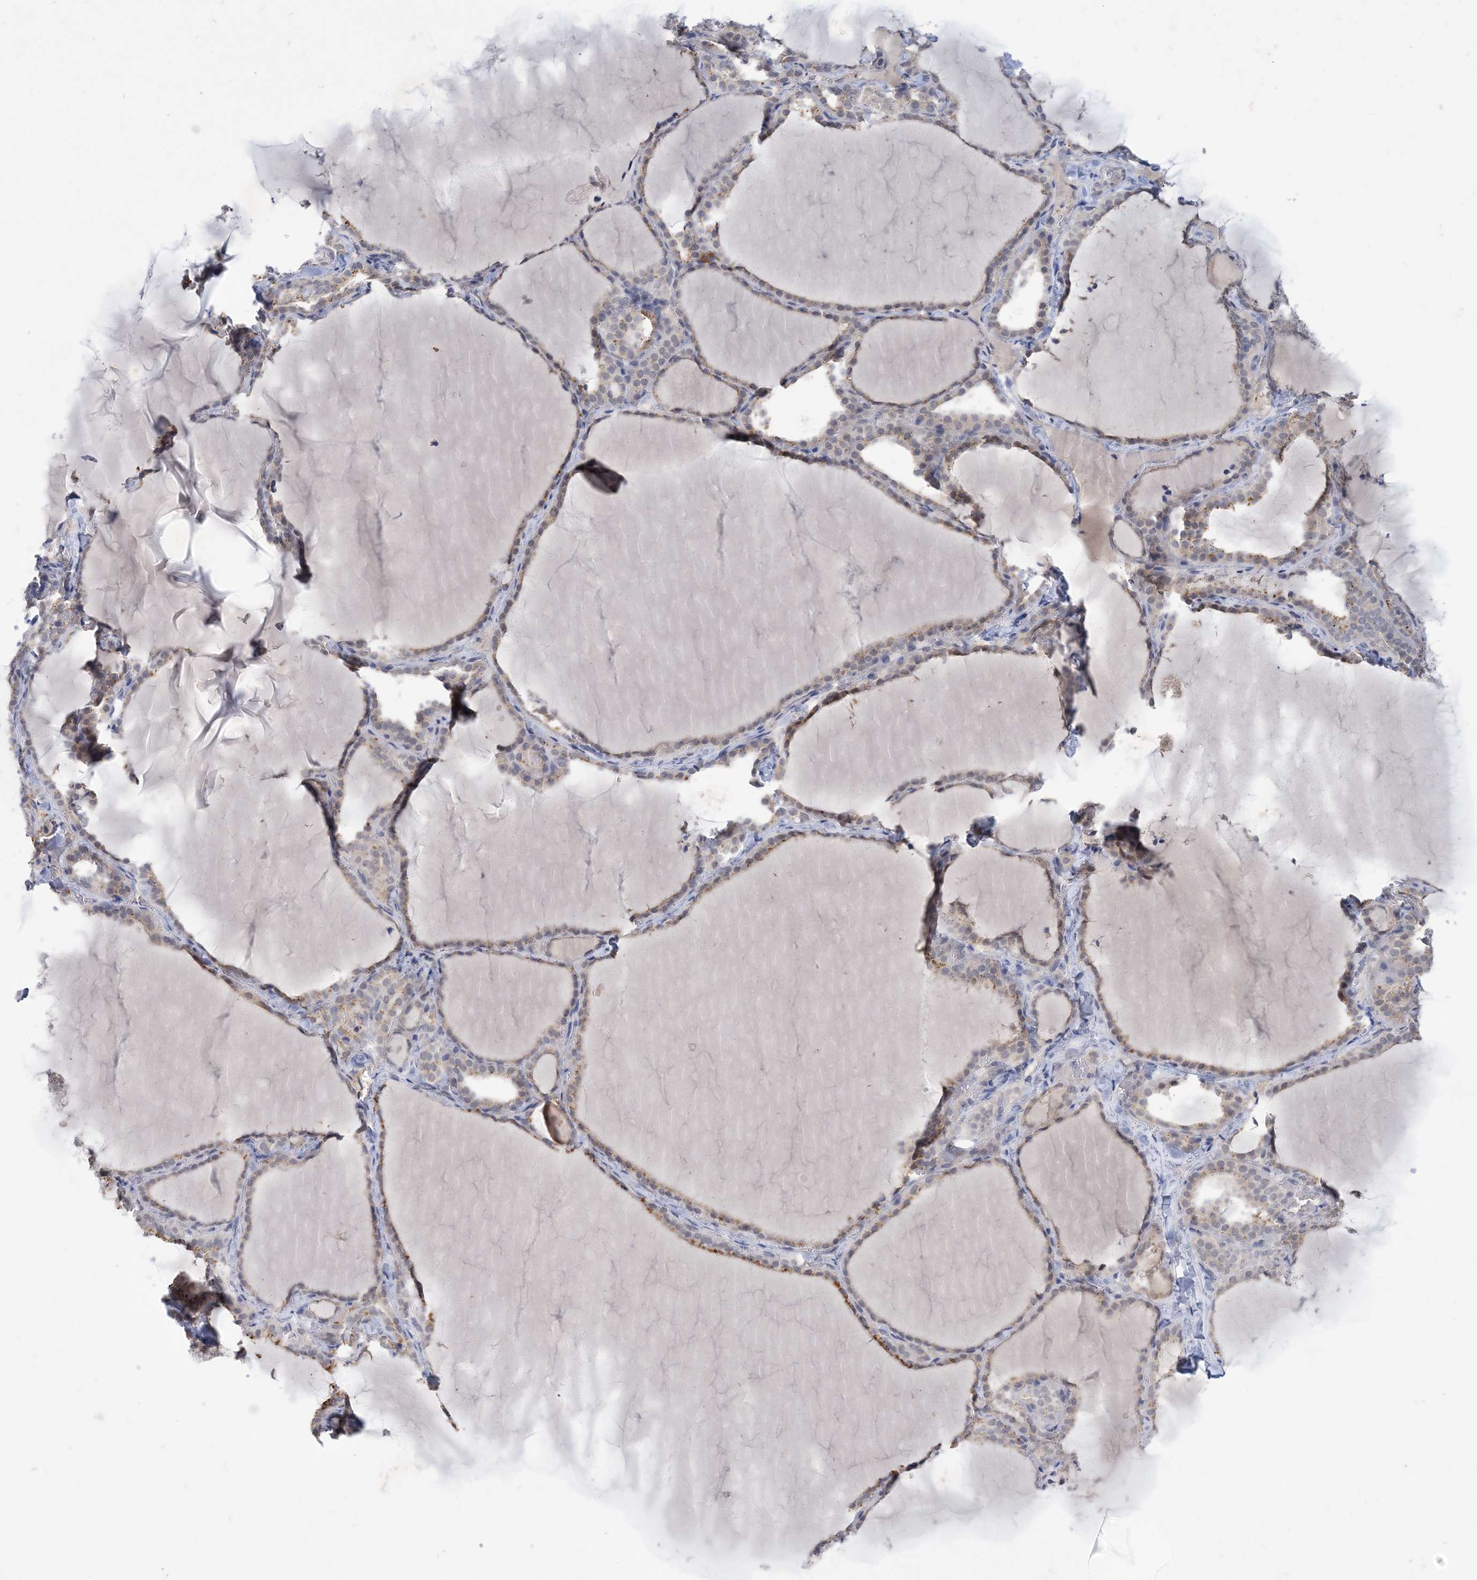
{"staining": {"intensity": "moderate", "quantity": "<25%", "location": "cytoplasmic/membranous"}, "tissue": "thyroid gland", "cell_type": "Glandular cells", "image_type": "normal", "snomed": [{"axis": "morphology", "description": "Normal tissue, NOS"}, {"axis": "topography", "description": "Thyroid gland"}], "caption": "An image showing moderate cytoplasmic/membranous positivity in approximately <25% of glandular cells in unremarkable thyroid gland, as visualized by brown immunohistochemical staining.", "gene": "ANKRD35", "patient": {"sex": "female", "age": 22}}